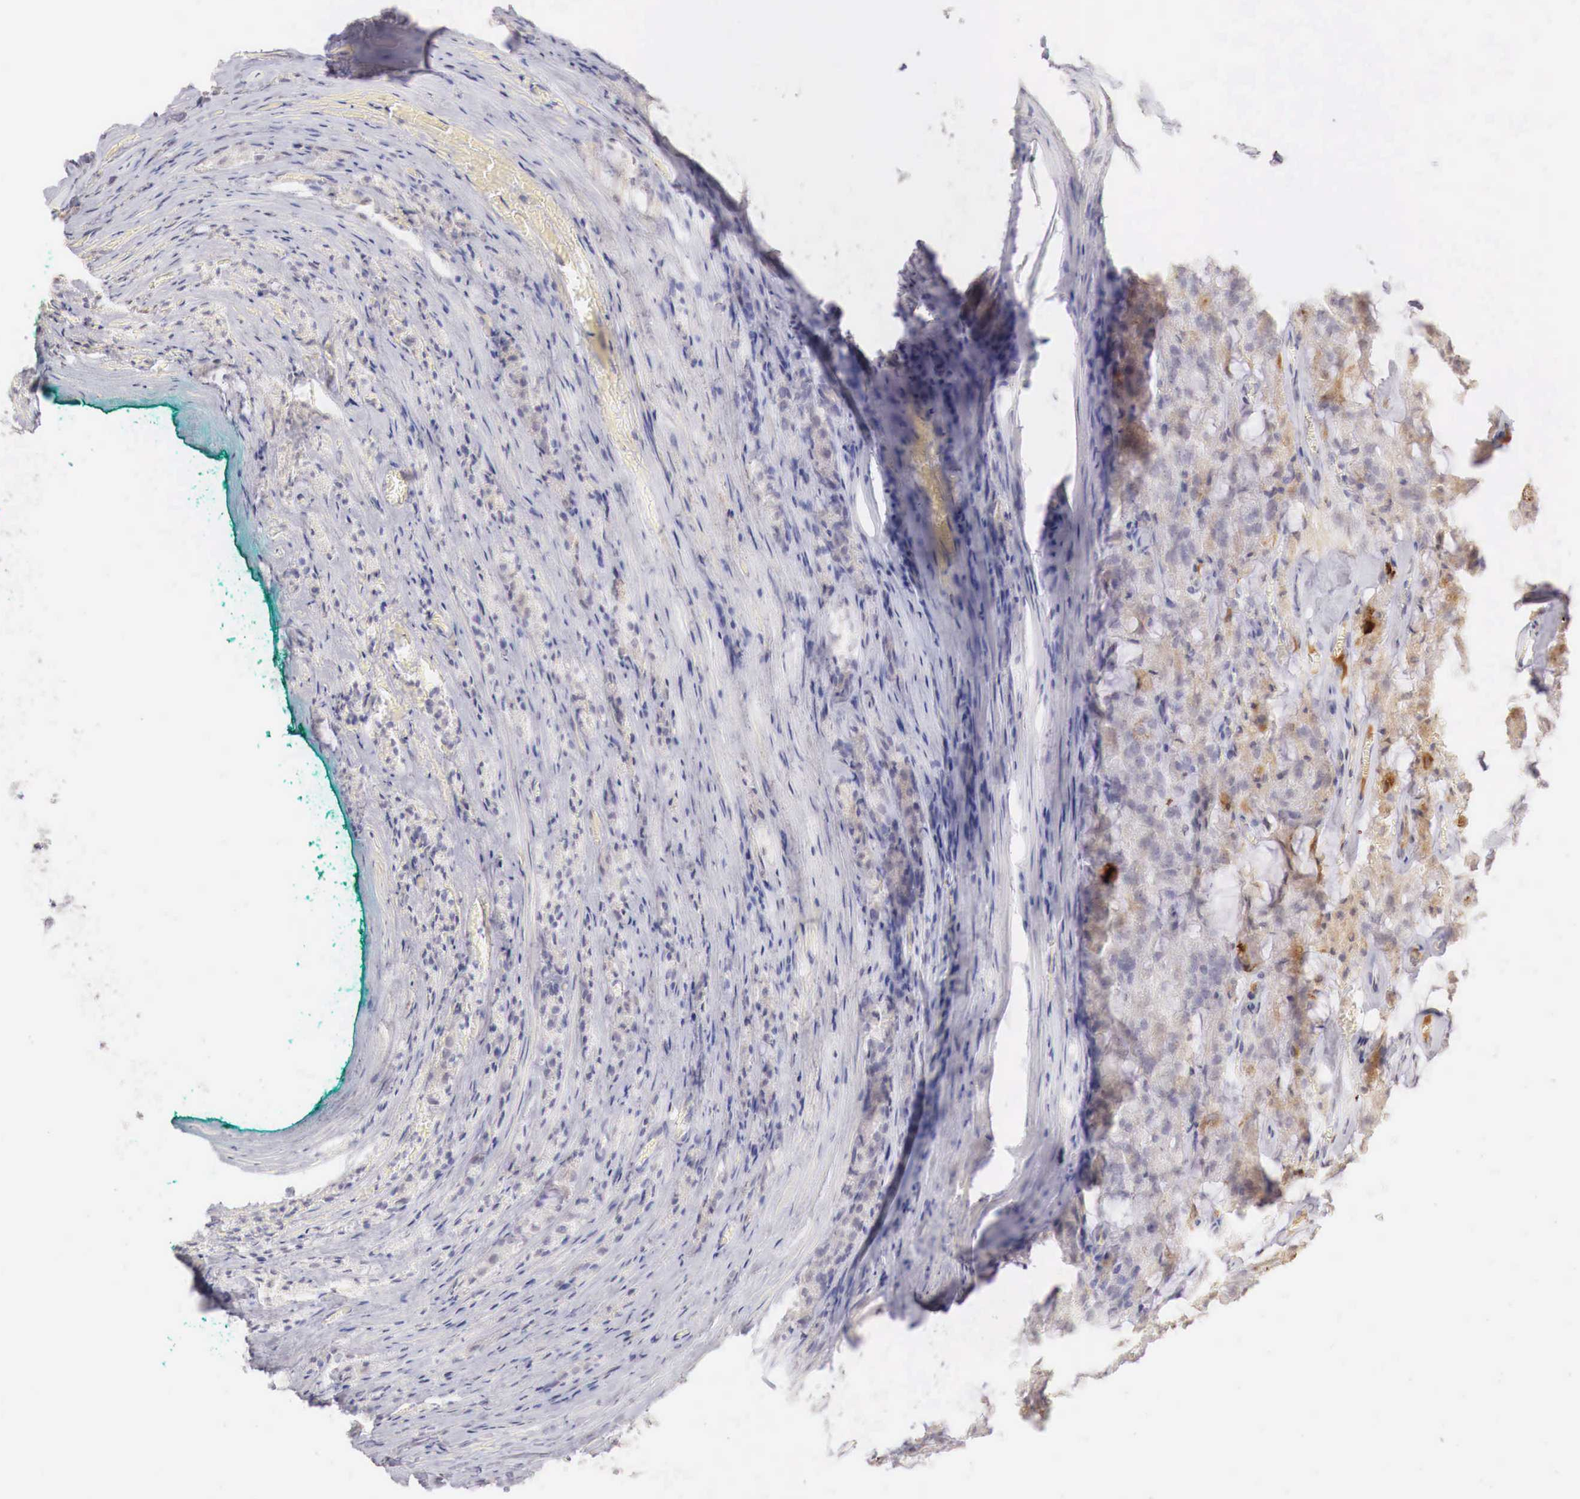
{"staining": {"intensity": "weak", "quantity": "<25%", "location": "cytoplasmic/membranous"}, "tissue": "prostate cancer", "cell_type": "Tumor cells", "image_type": "cancer", "snomed": [{"axis": "morphology", "description": "Adenocarcinoma, Medium grade"}, {"axis": "topography", "description": "Prostate"}], "caption": "DAB (3,3'-diaminobenzidine) immunohistochemical staining of prostate cancer (adenocarcinoma (medium-grade)) reveals no significant positivity in tumor cells.", "gene": "GATA1", "patient": {"sex": "male", "age": 60}}